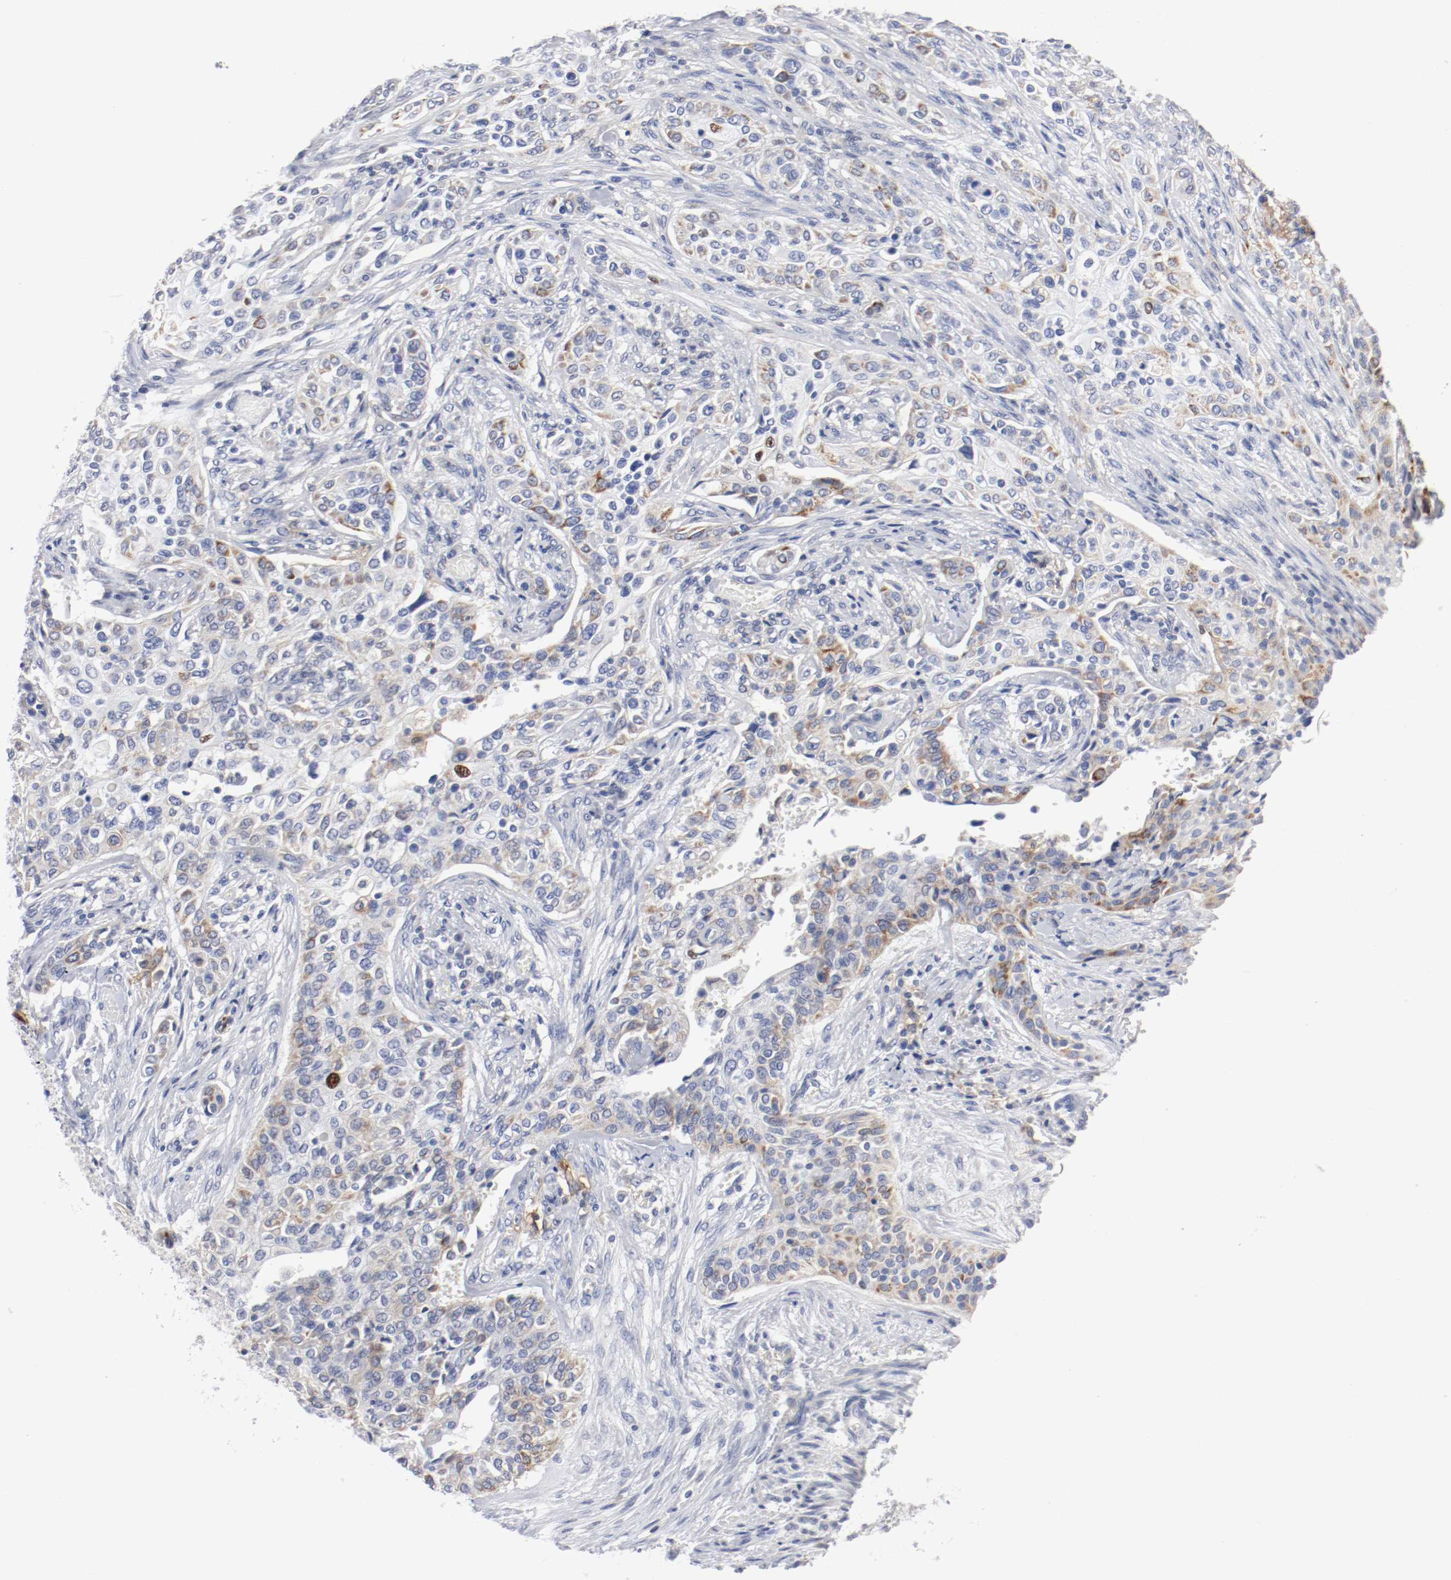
{"staining": {"intensity": "moderate", "quantity": "<25%", "location": "cytoplasmic/membranous"}, "tissue": "urothelial cancer", "cell_type": "Tumor cells", "image_type": "cancer", "snomed": [{"axis": "morphology", "description": "Urothelial carcinoma, High grade"}, {"axis": "topography", "description": "Urinary bladder"}], "caption": "Moderate cytoplasmic/membranous protein expression is identified in approximately <25% of tumor cells in high-grade urothelial carcinoma.", "gene": "ITGAX", "patient": {"sex": "male", "age": 74}}